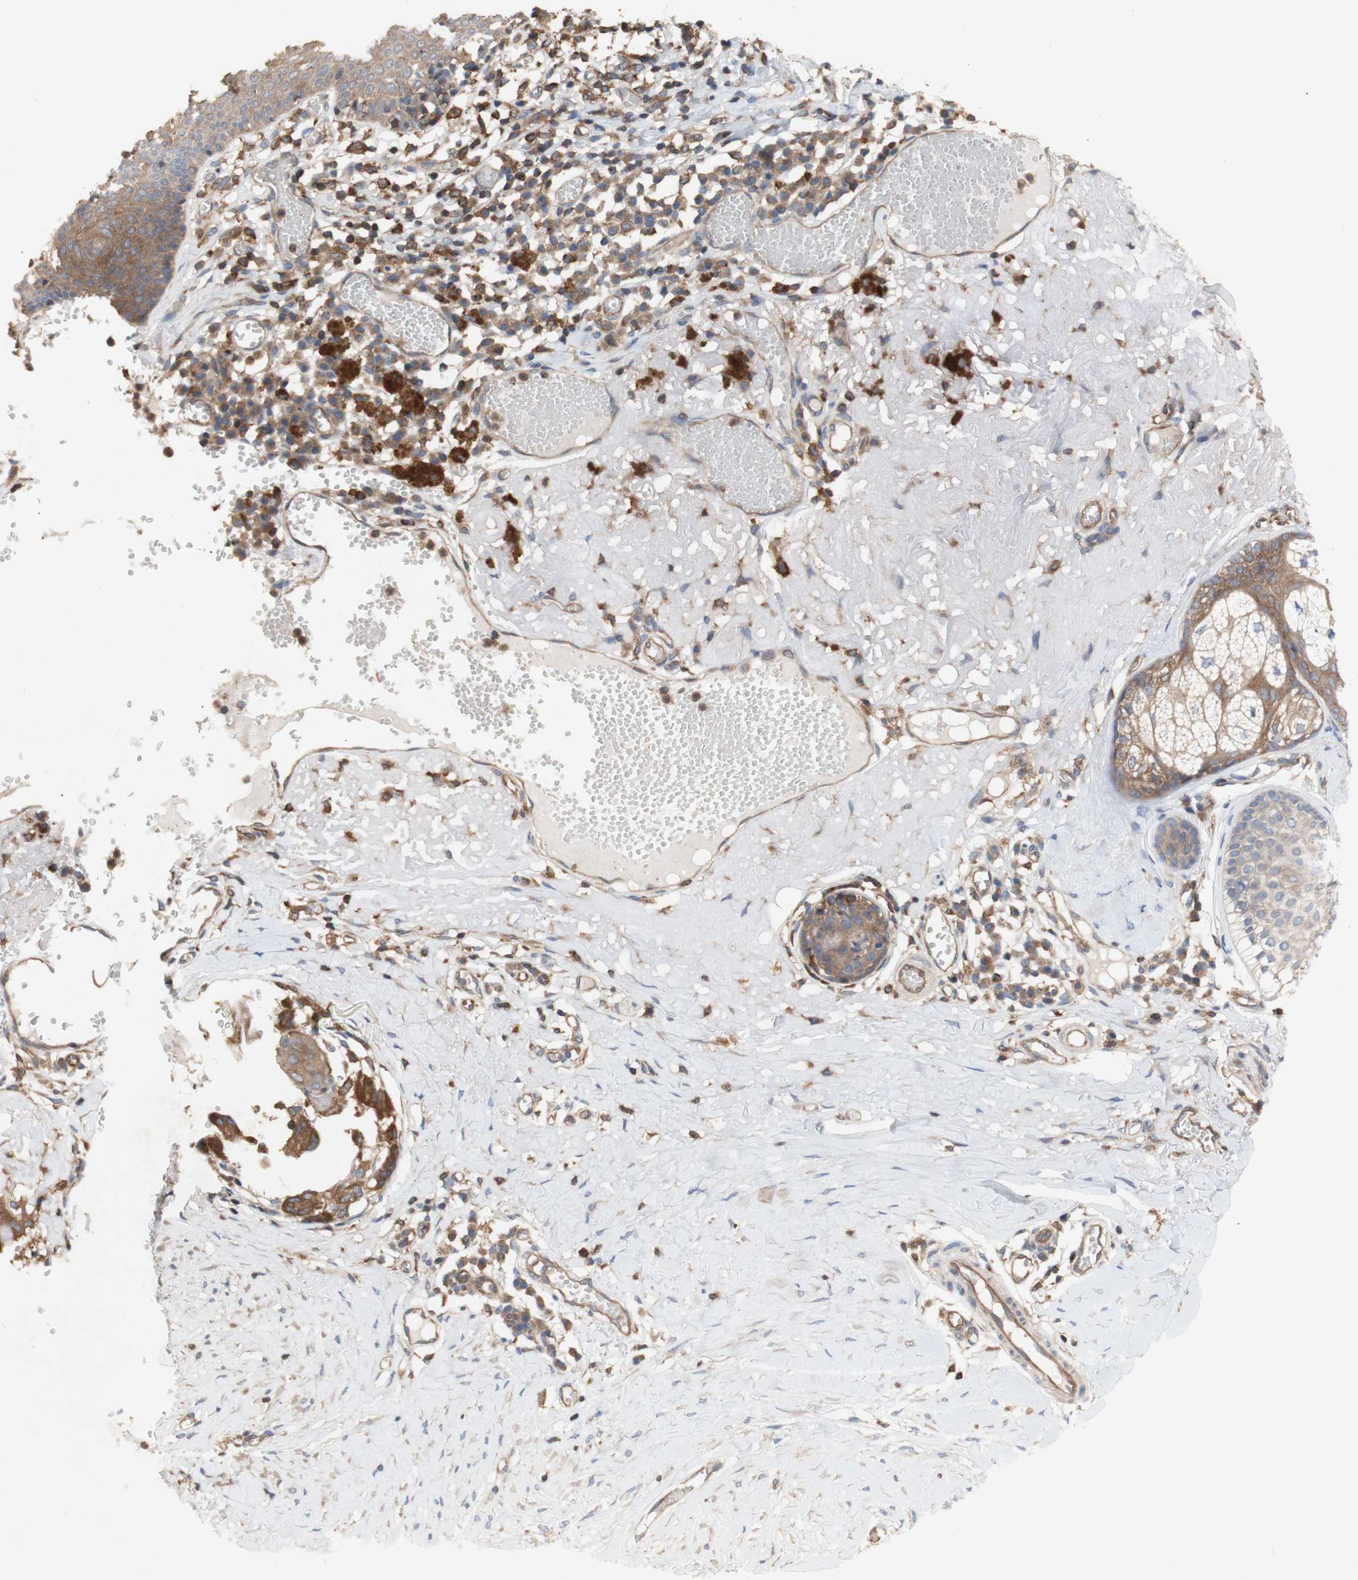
{"staining": {"intensity": "moderate", "quantity": ">75%", "location": "cytoplasmic/membranous"}, "tissue": "melanoma", "cell_type": "Tumor cells", "image_type": "cancer", "snomed": [{"axis": "morphology", "description": "Malignant melanoma in situ"}, {"axis": "morphology", "description": "Malignant melanoma, NOS"}, {"axis": "topography", "description": "Skin"}], "caption": "Malignant melanoma in situ stained with a protein marker demonstrates moderate staining in tumor cells.", "gene": "IKBKG", "patient": {"sex": "female", "age": 88}}